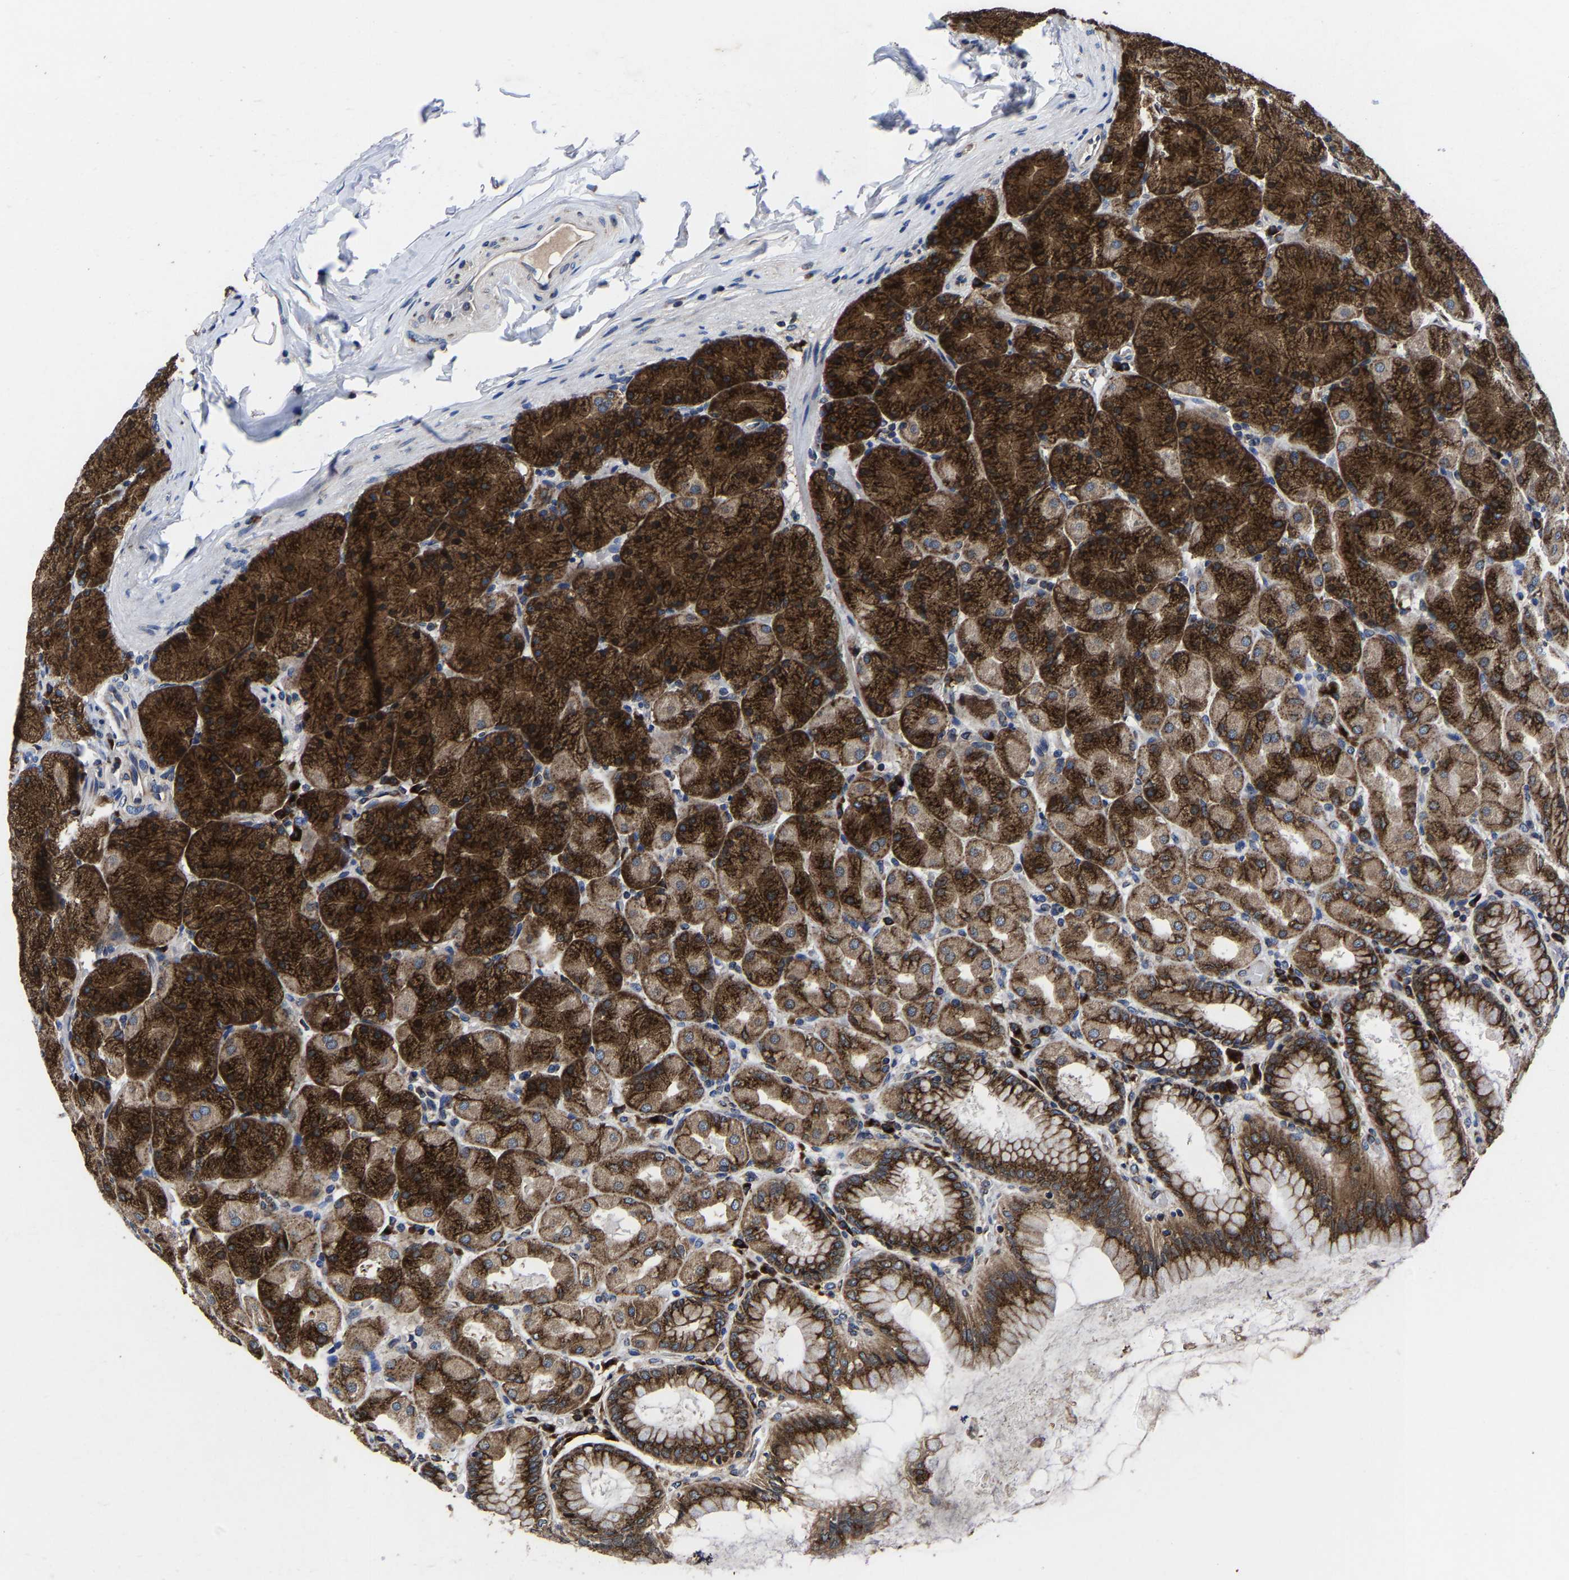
{"staining": {"intensity": "strong", "quantity": ">75%", "location": "cytoplasmic/membranous"}, "tissue": "stomach", "cell_type": "Glandular cells", "image_type": "normal", "snomed": [{"axis": "morphology", "description": "Normal tissue, NOS"}, {"axis": "topography", "description": "Stomach, upper"}], "caption": "Immunohistochemistry of unremarkable stomach displays high levels of strong cytoplasmic/membranous staining in about >75% of glandular cells.", "gene": "EBAG9", "patient": {"sex": "female", "age": 56}}